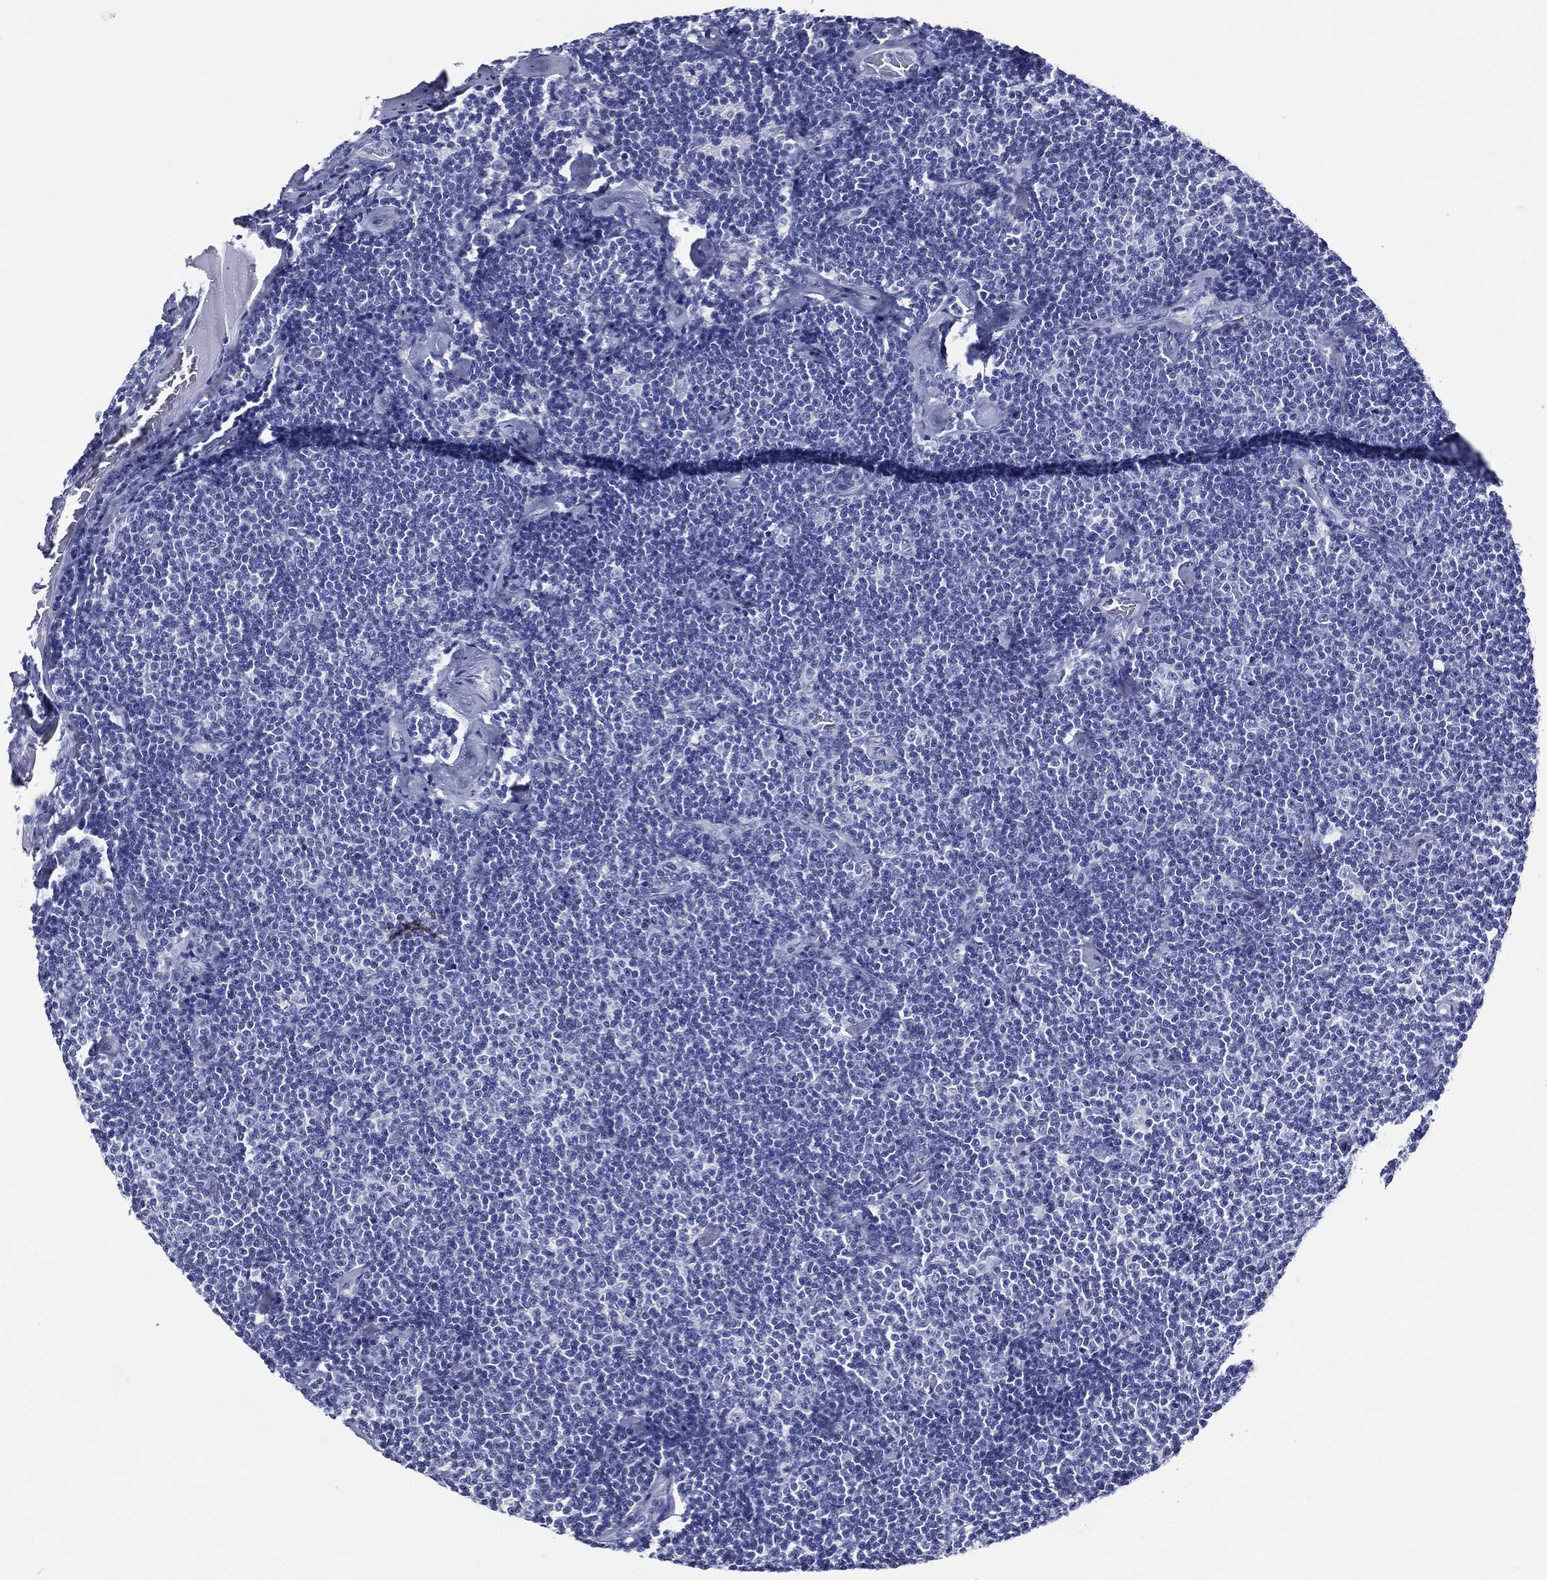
{"staining": {"intensity": "negative", "quantity": "none", "location": "none"}, "tissue": "lymphoma", "cell_type": "Tumor cells", "image_type": "cancer", "snomed": [{"axis": "morphology", "description": "Malignant lymphoma, non-Hodgkin's type, Low grade"}, {"axis": "topography", "description": "Lymph node"}], "caption": "Image shows no protein staining in tumor cells of lymphoma tissue.", "gene": "ACE2", "patient": {"sex": "male", "age": 81}}